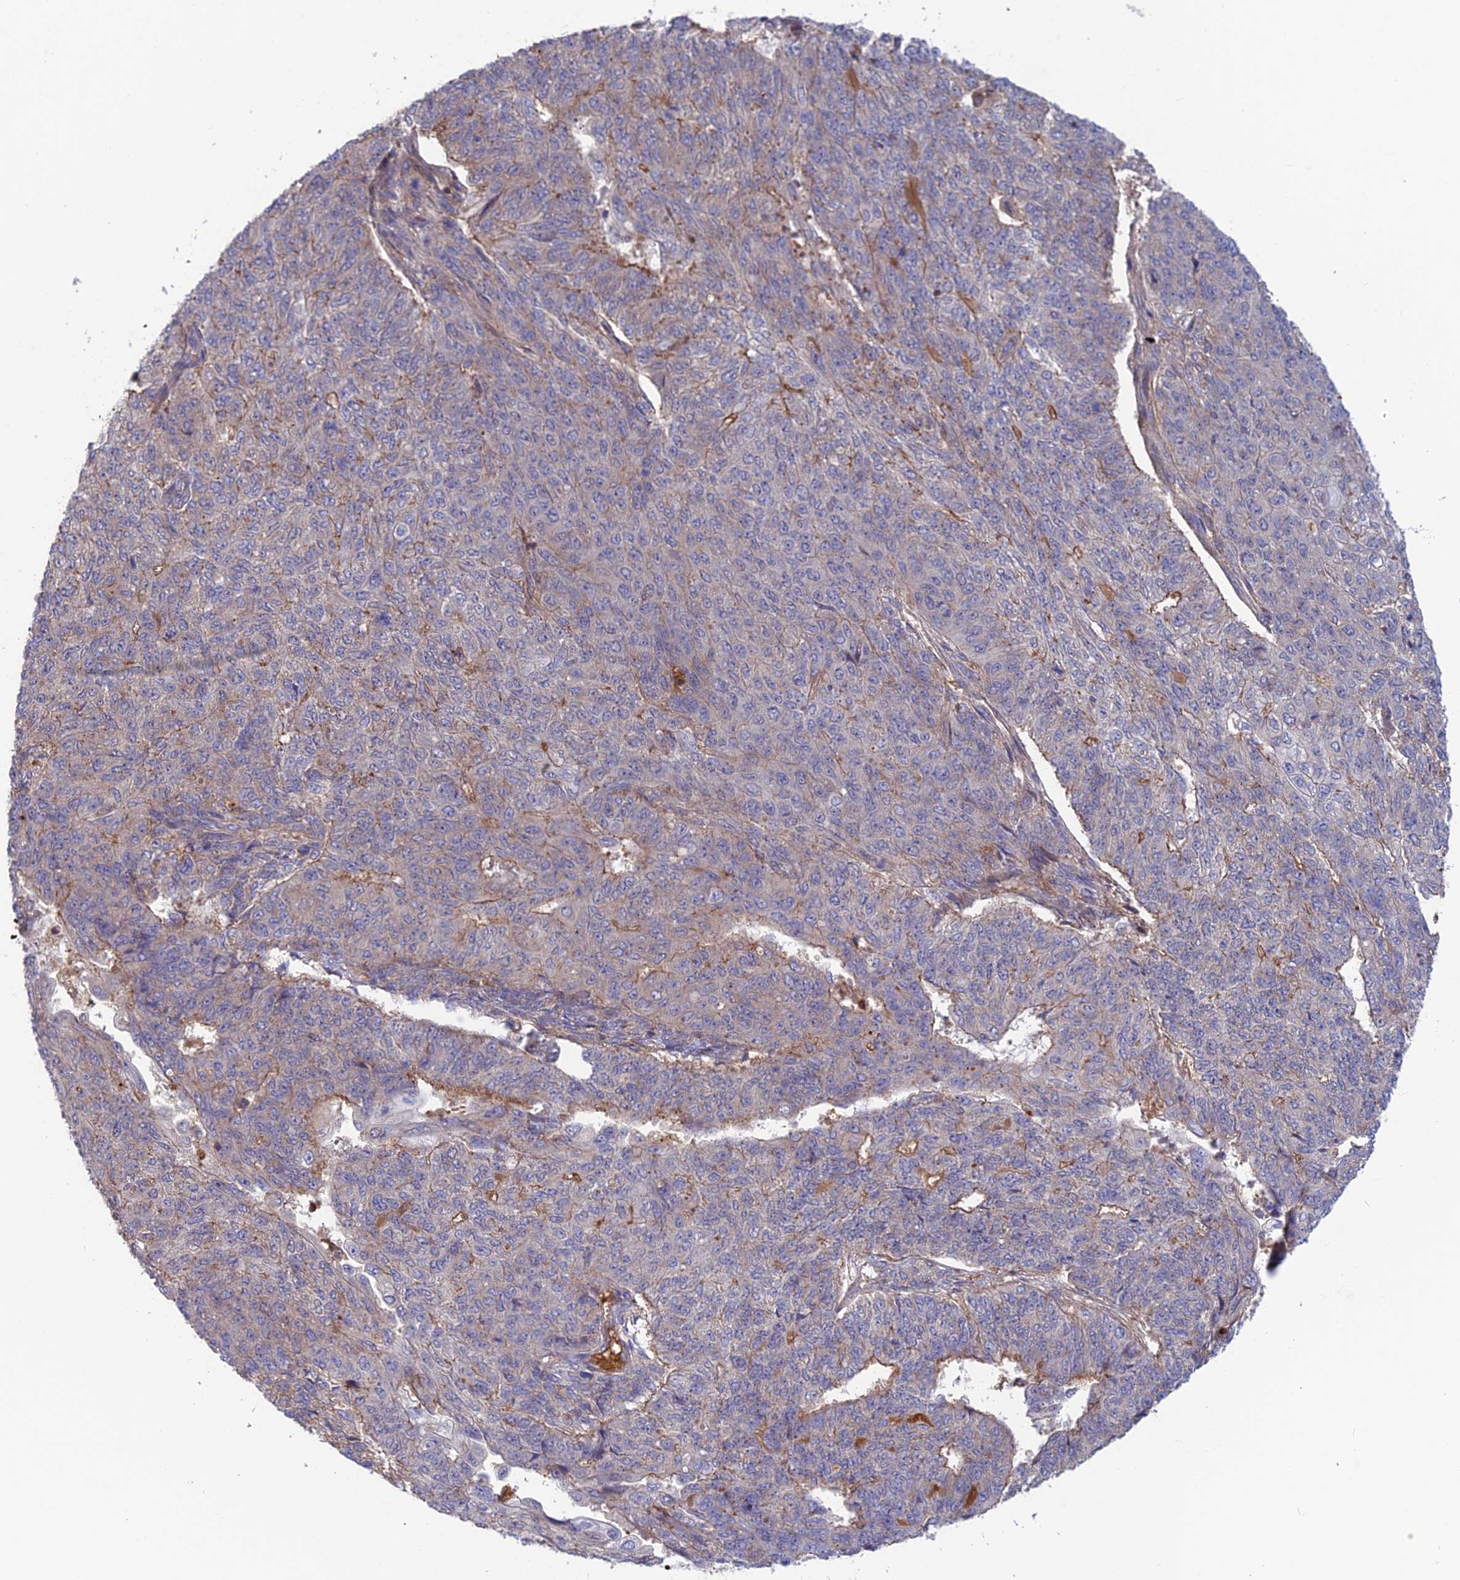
{"staining": {"intensity": "weak", "quantity": "<25%", "location": "cytoplasmic/membranous"}, "tissue": "endometrial cancer", "cell_type": "Tumor cells", "image_type": "cancer", "snomed": [{"axis": "morphology", "description": "Adenocarcinoma, NOS"}, {"axis": "topography", "description": "Endometrium"}], "caption": "IHC micrograph of endometrial cancer (adenocarcinoma) stained for a protein (brown), which shows no staining in tumor cells.", "gene": "CPNE7", "patient": {"sex": "female", "age": 32}}